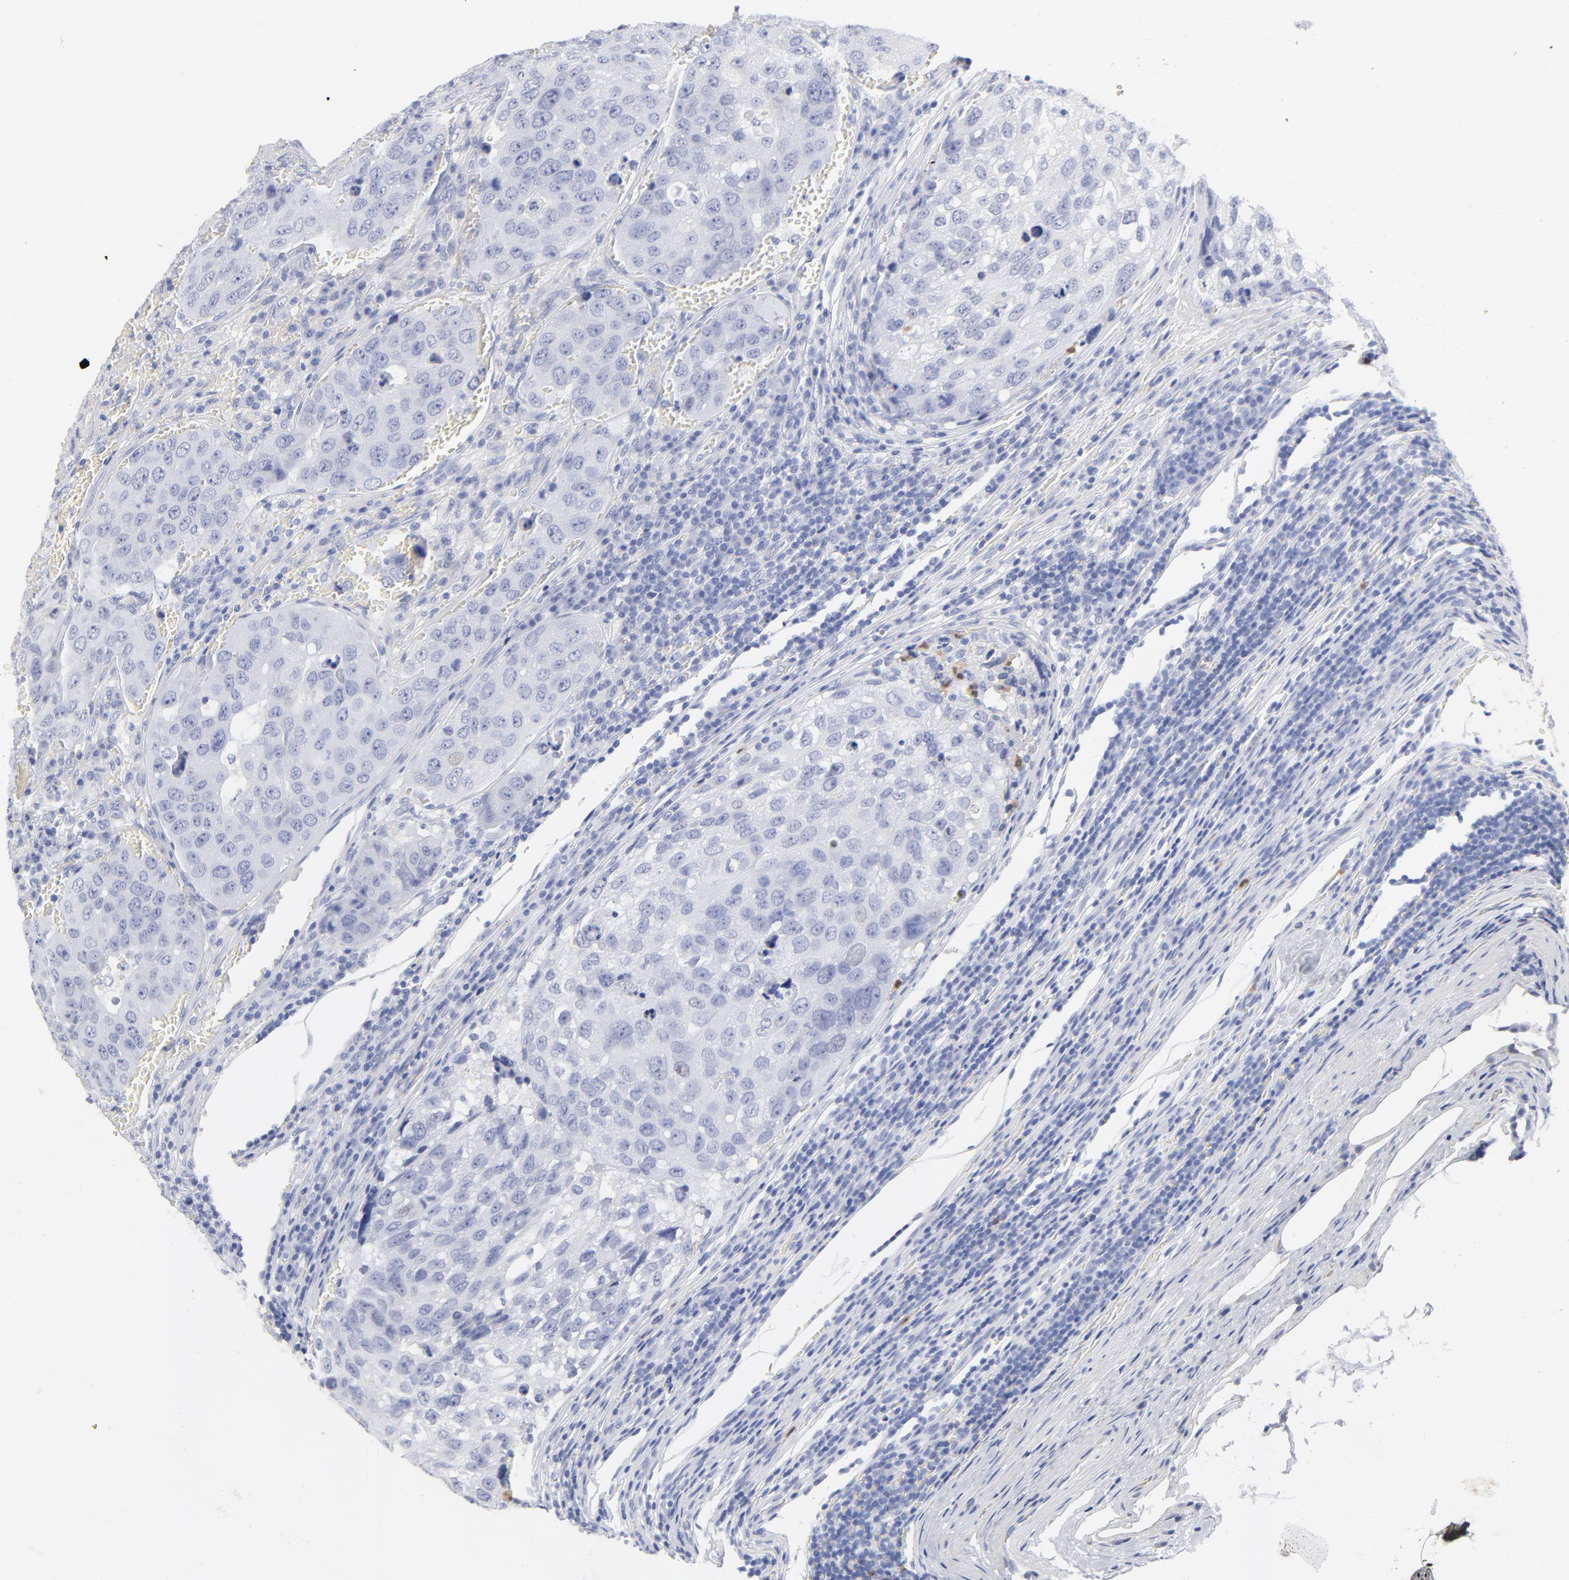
{"staining": {"intensity": "negative", "quantity": "none", "location": "none"}, "tissue": "urothelial cancer", "cell_type": "Tumor cells", "image_type": "cancer", "snomed": [{"axis": "morphology", "description": "Urothelial carcinoma, High grade"}, {"axis": "topography", "description": "Lymph node"}, {"axis": "topography", "description": "Urinary bladder"}], "caption": "Protein analysis of urothelial cancer displays no significant expression in tumor cells.", "gene": "ARG1", "patient": {"sex": "male", "age": 51}}